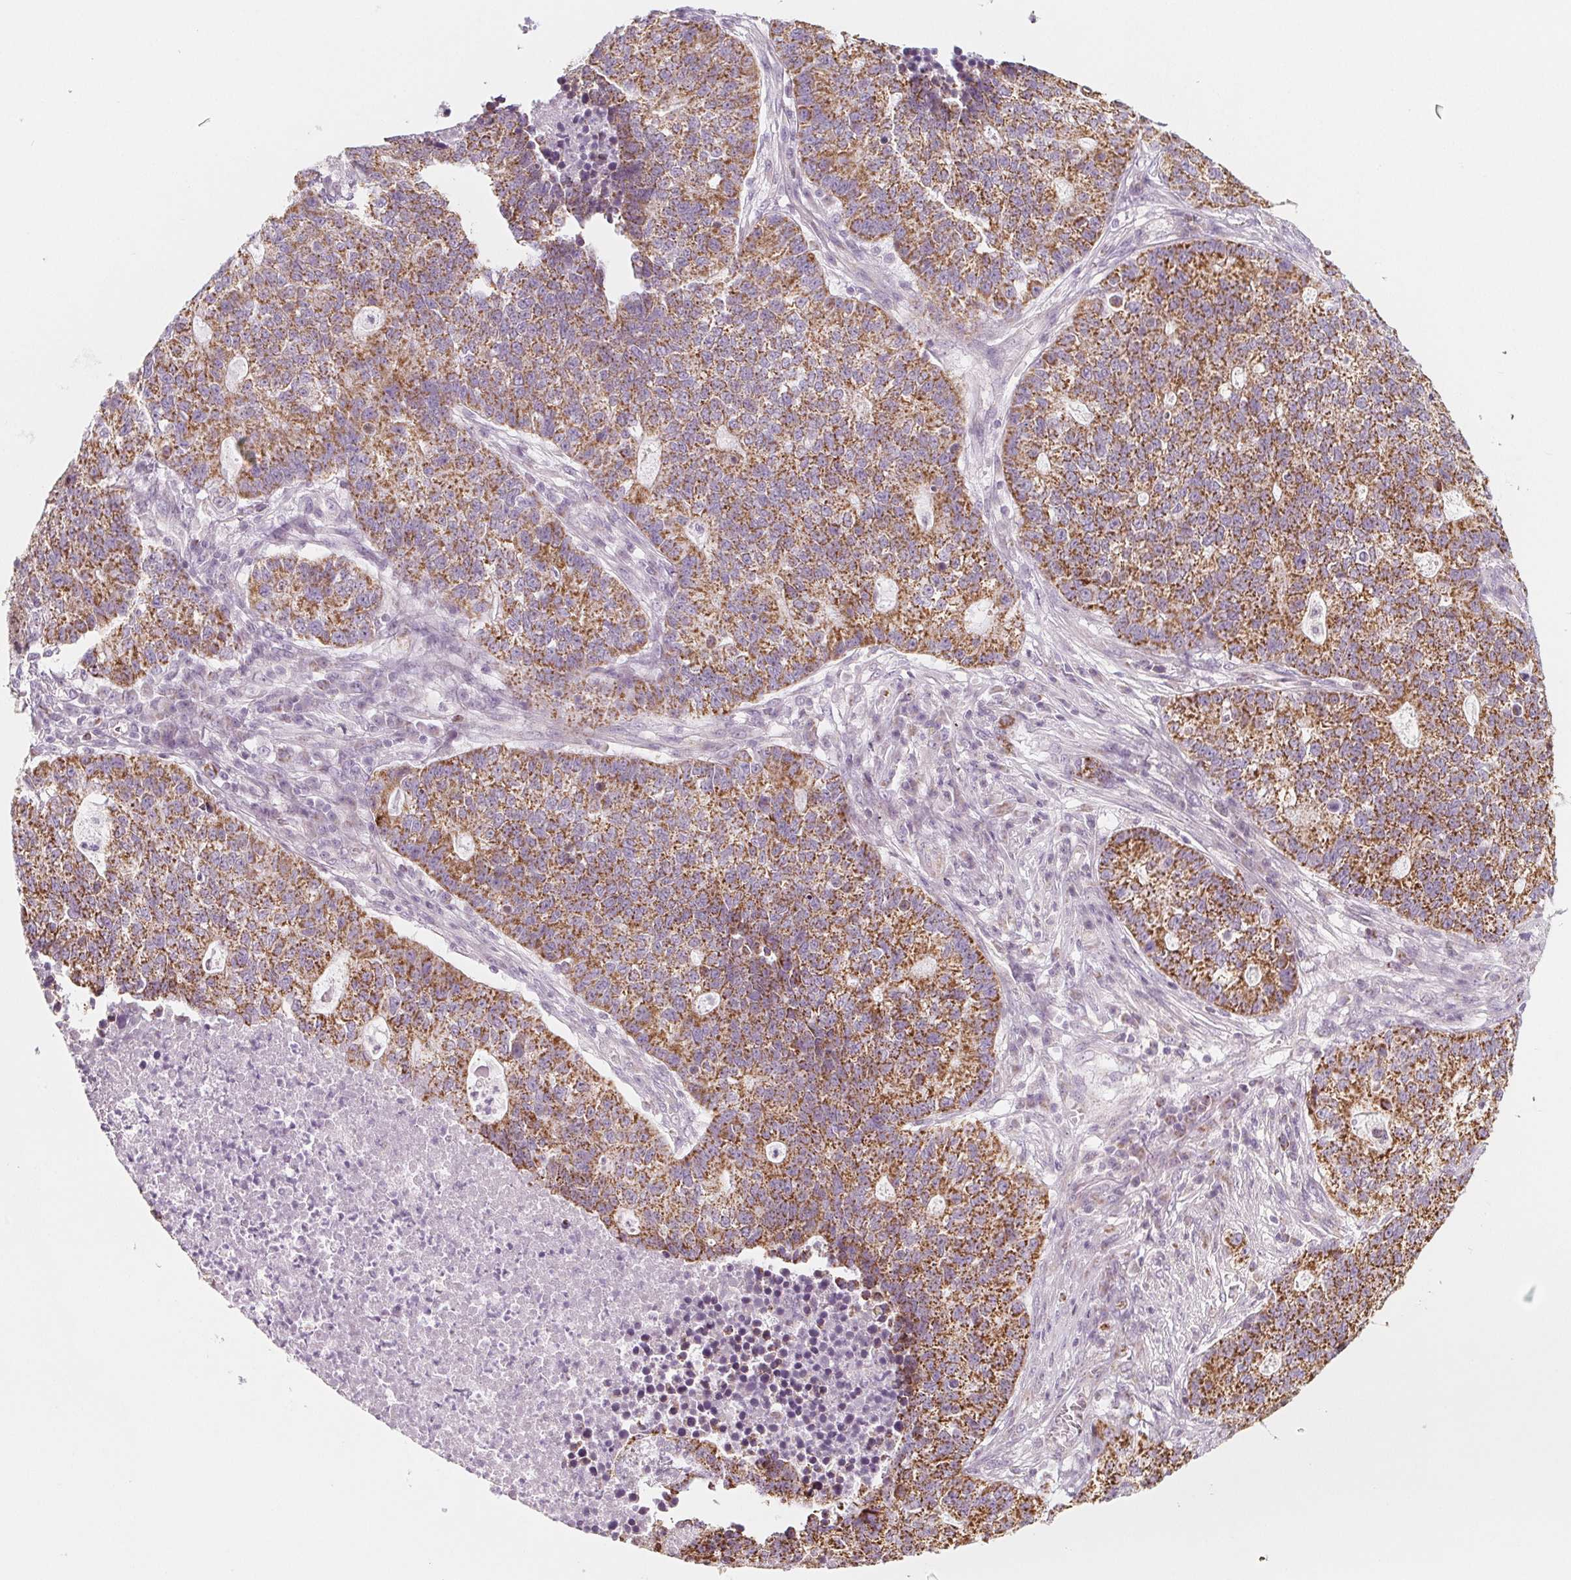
{"staining": {"intensity": "moderate", "quantity": ">75%", "location": "cytoplasmic/membranous"}, "tissue": "lung cancer", "cell_type": "Tumor cells", "image_type": "cancer", "snomed": [{"axis": "morphology", "description": "Adenocarcinoma, NOS"}, {"axis": "topography", "description": "Lung"}], "caption": "A medium amount of moderate cytoplasmic/membranous staining is seen in about >75% of tumor cells in lung adenocarcinoma tissue. (Brightfield microscopy of DAB IHC at high magnification).", "gene": "IL17C", "patient": {"sex": "male", "age": 57}}